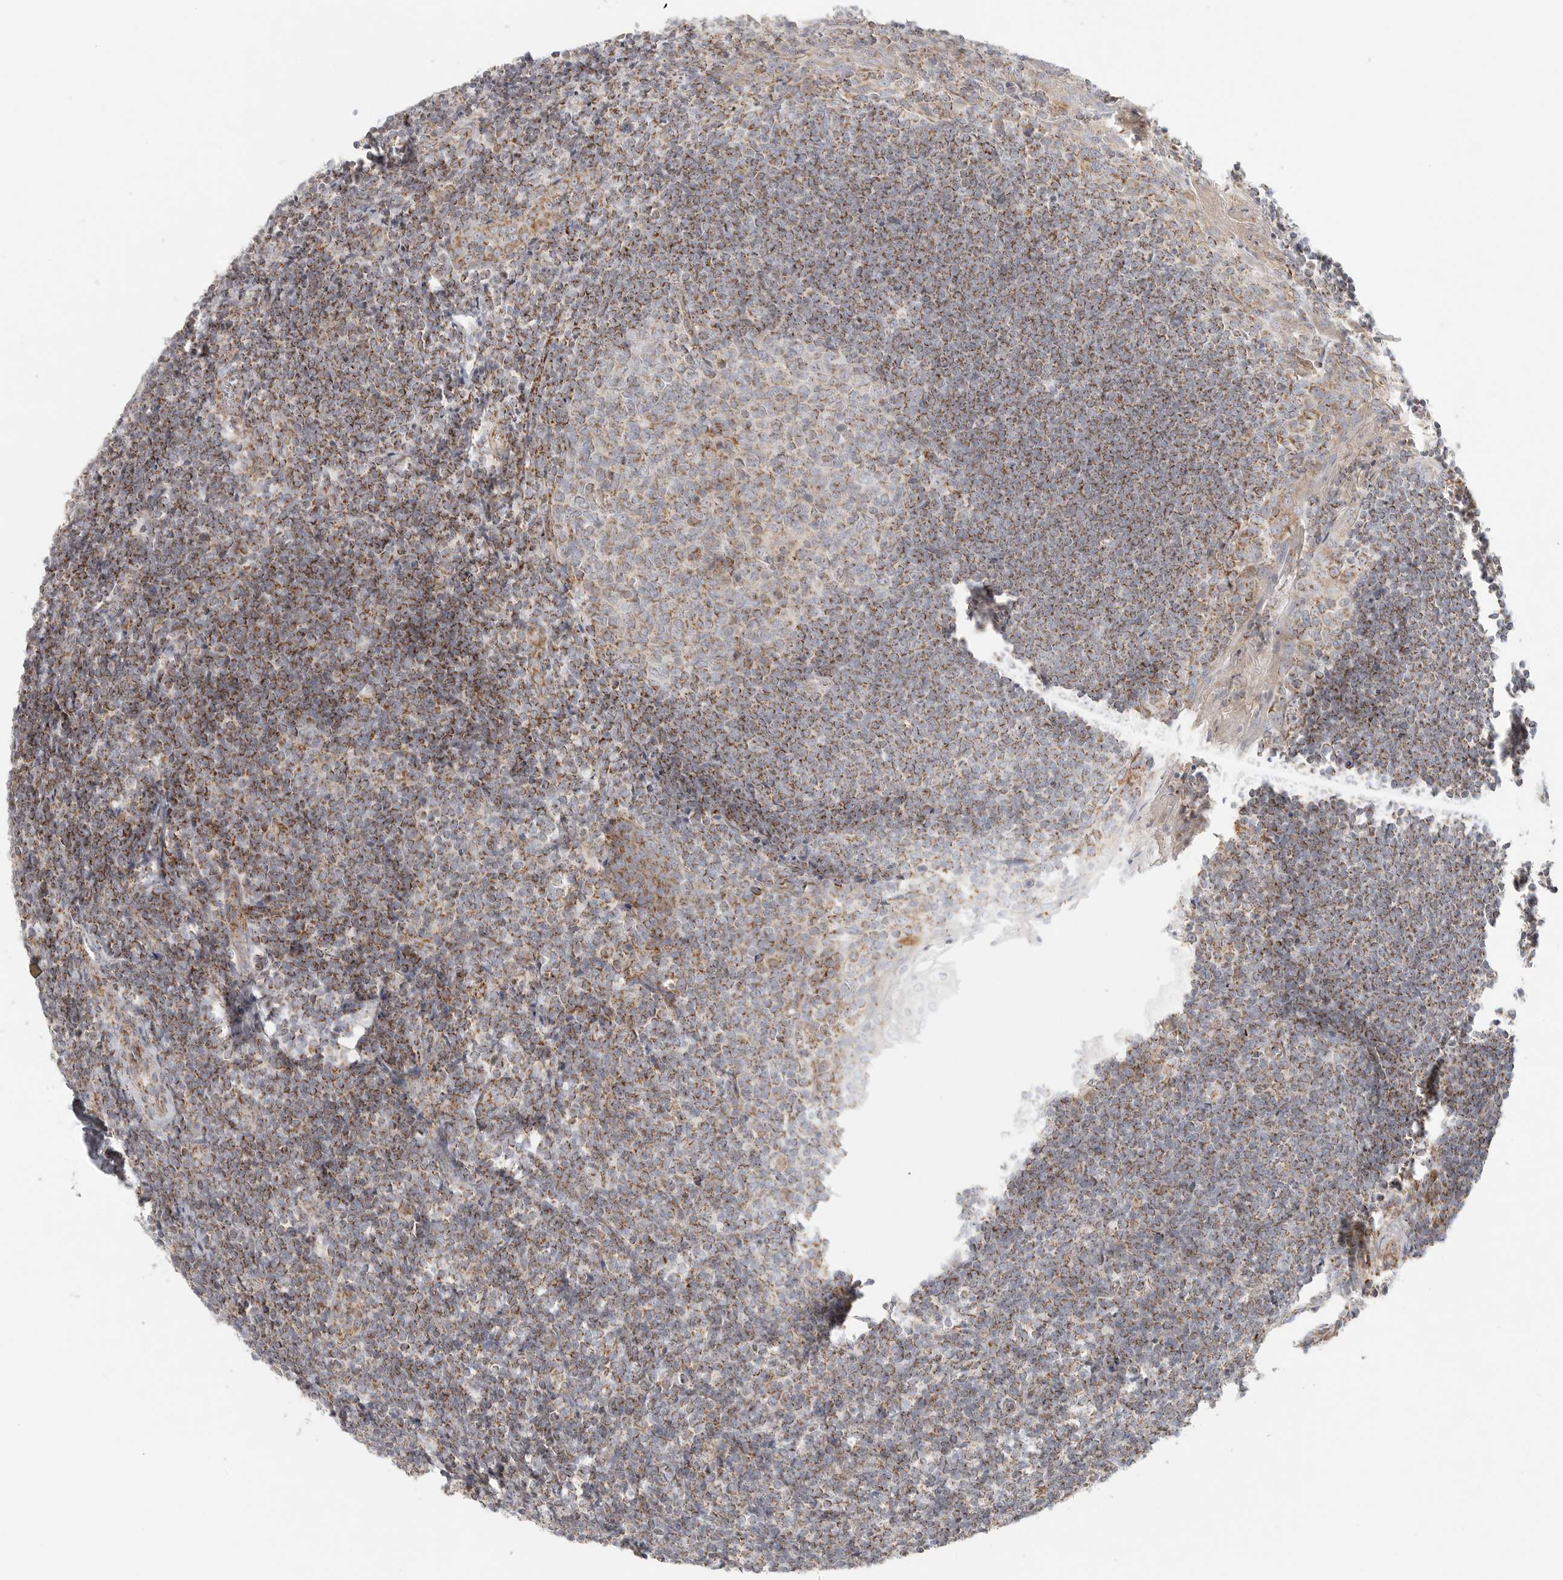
{"staining": {"intensity": "moderate", "quantity": ">75%", "location": "cytoplasmic/membranous"}, "tissue": "tonsil", "cell_type": "Germinal center cells", "image_type": "normal", "snomed": [{"axis": "morphology", "description": "Normal tissue, NOS"}, {"axis": "topography", "description": "Tonsil"}], "caption": "Germinal center cells exhibit medium levels of moderate cytoplasmic/membranous staining in approximately >75% of cells in benign human tonsil. The staining was performed using DAB (3,3'-diaminobenzidine) to visualize the protein expression in brown, while the nuclei were stained in blue with hematoxylin (Magnification: 20x).", "gene": "SLC25A26", "patient": {"sex": "male", "age": 27}}